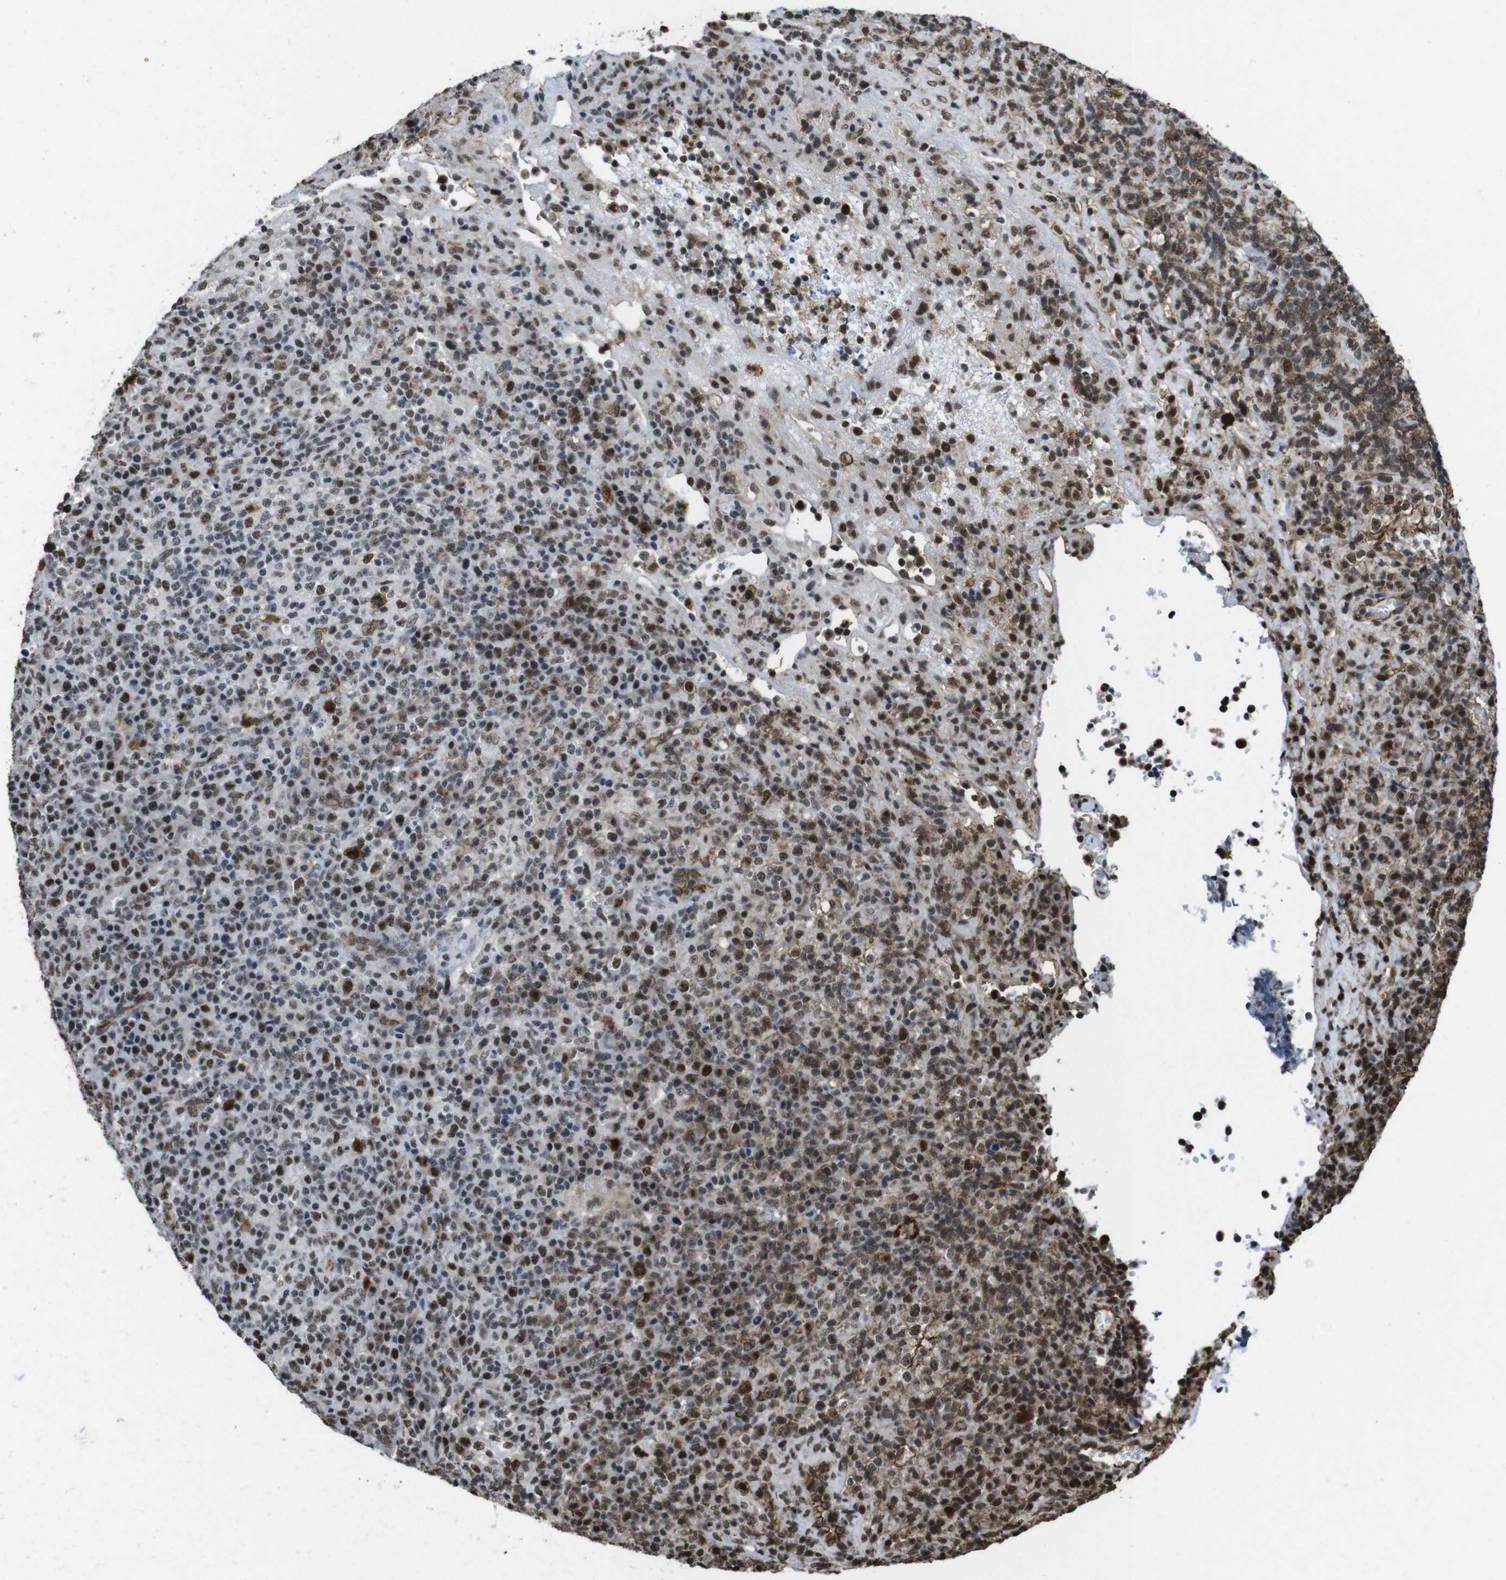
{"staining": {"intensity": "moderate", "quantity": ">75%", "location": "nuclear"}, "tissue": "lymphoma", "cell_type": "Tumor cells", "image_type": "cancer", "snomed": [{"axis": "morphology", "description": "Malignant lymphoma, non-Hodgkin's type, High grade"}, {"axis": "topography", "description": "Lymph node"}], "caption": "A photomicrograph of human lymphoma stained for a protein reveals moderate nuclear brown staining in tumor cells. (Stains: DAB in brown, nuclei in blue, Microscopy: brightfield microscopy at high magnification).", "gene": "CSNK2B", "patient": {"sex": "female", "age": 76}}